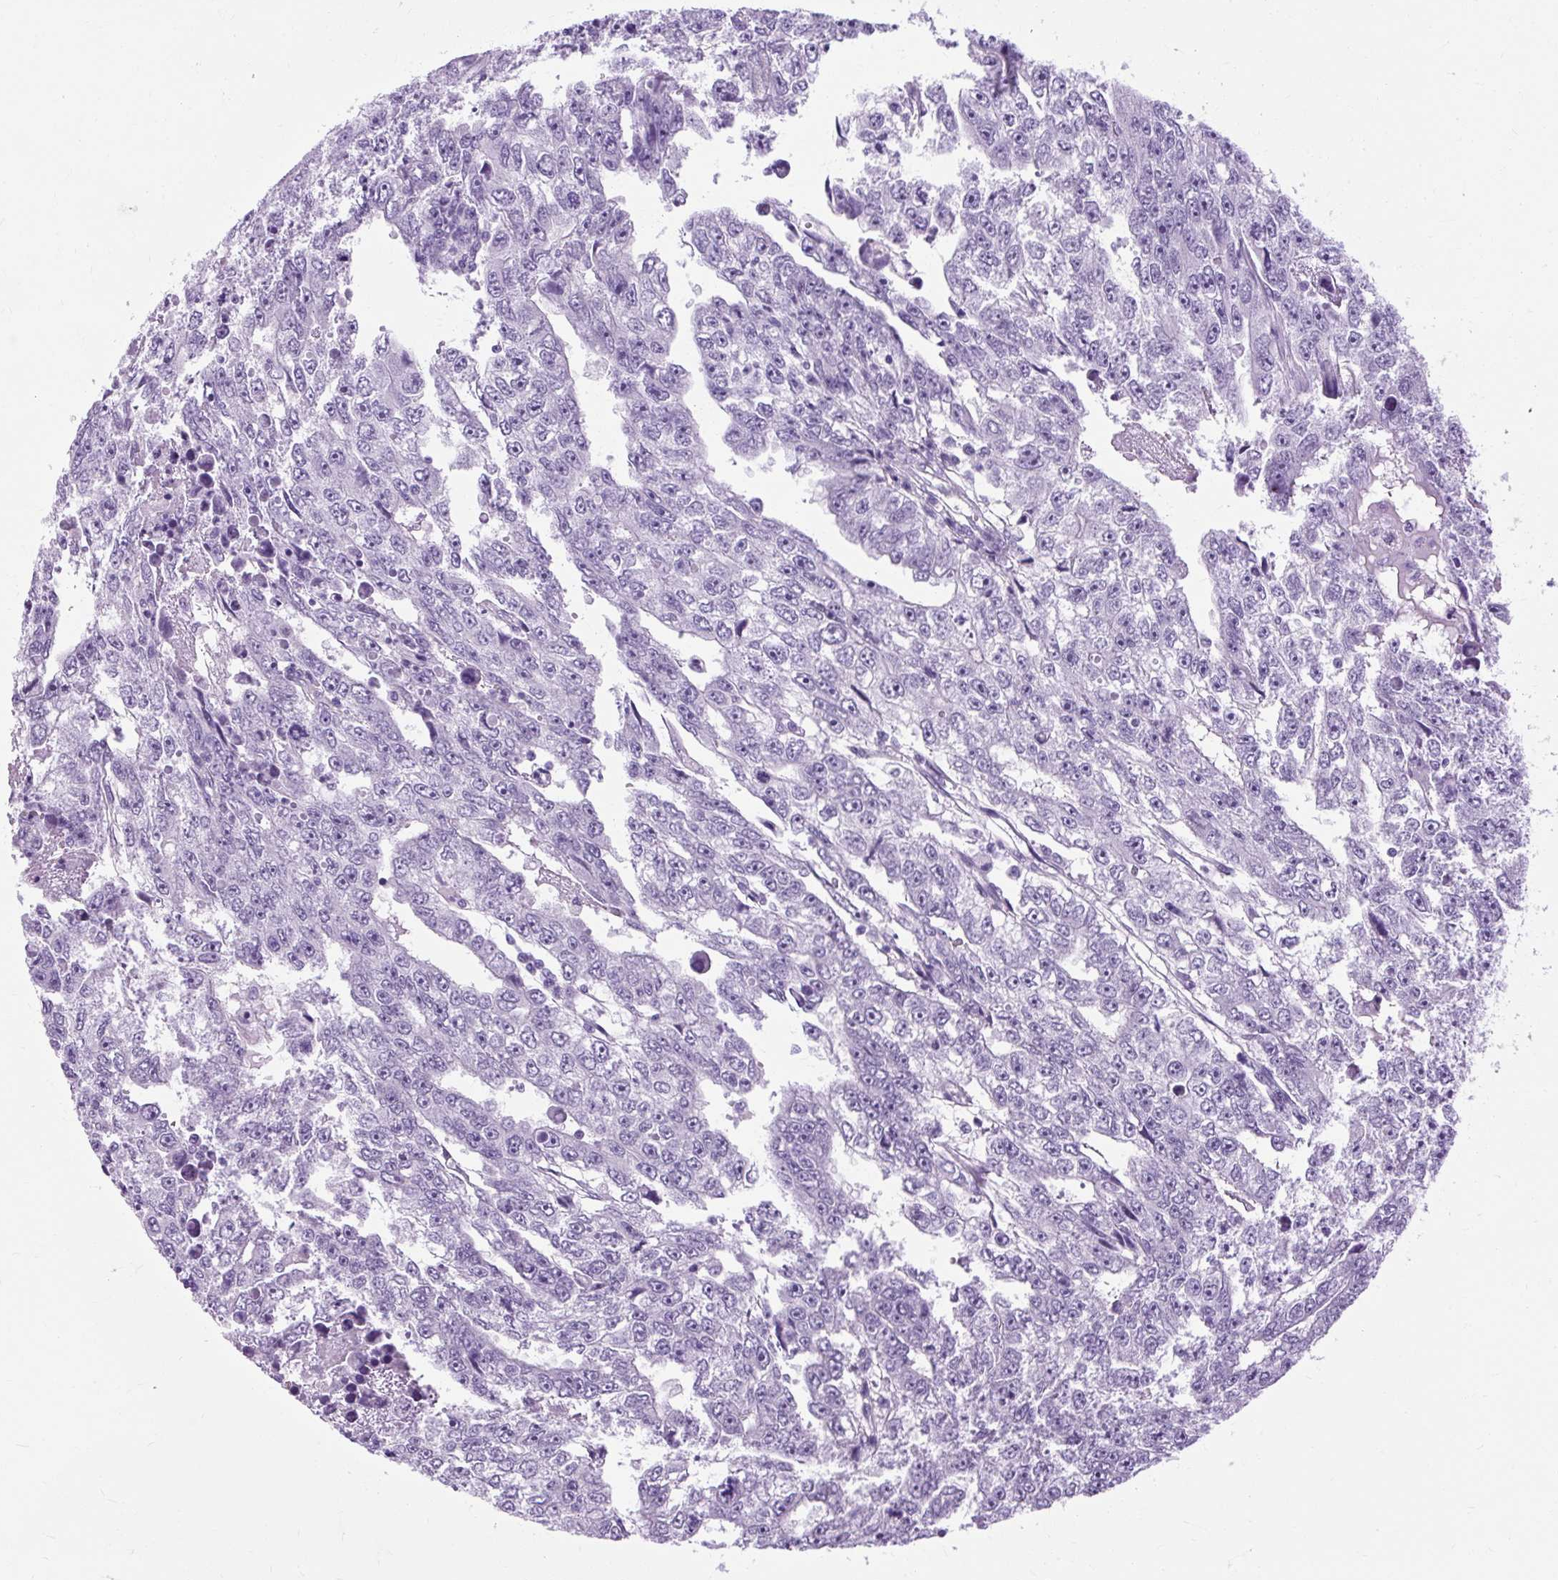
{"staining": {"intensity": "negative", "quantity": "none", "location": "none"}, "tissue": "testis cancer", "cell_type": "Tumor cells", "image_type": "cancer", "snomed": [{"axis": "morphology", "description": "Carcinoma, Embryonal, NOS"}, {"axis": "topography", "description": "Testis"}], "caption": "DAB (3,3'-diaminobenzidine) immunohistochemical staining of human testis embryonal carcinoma demonstrates no significant positivity in tumor cells. (DAB IHC visualized using brightfield microscopy, high magnification).", "gene": "B3GNT4", "patient": {"sex": "male", "age": 20}}